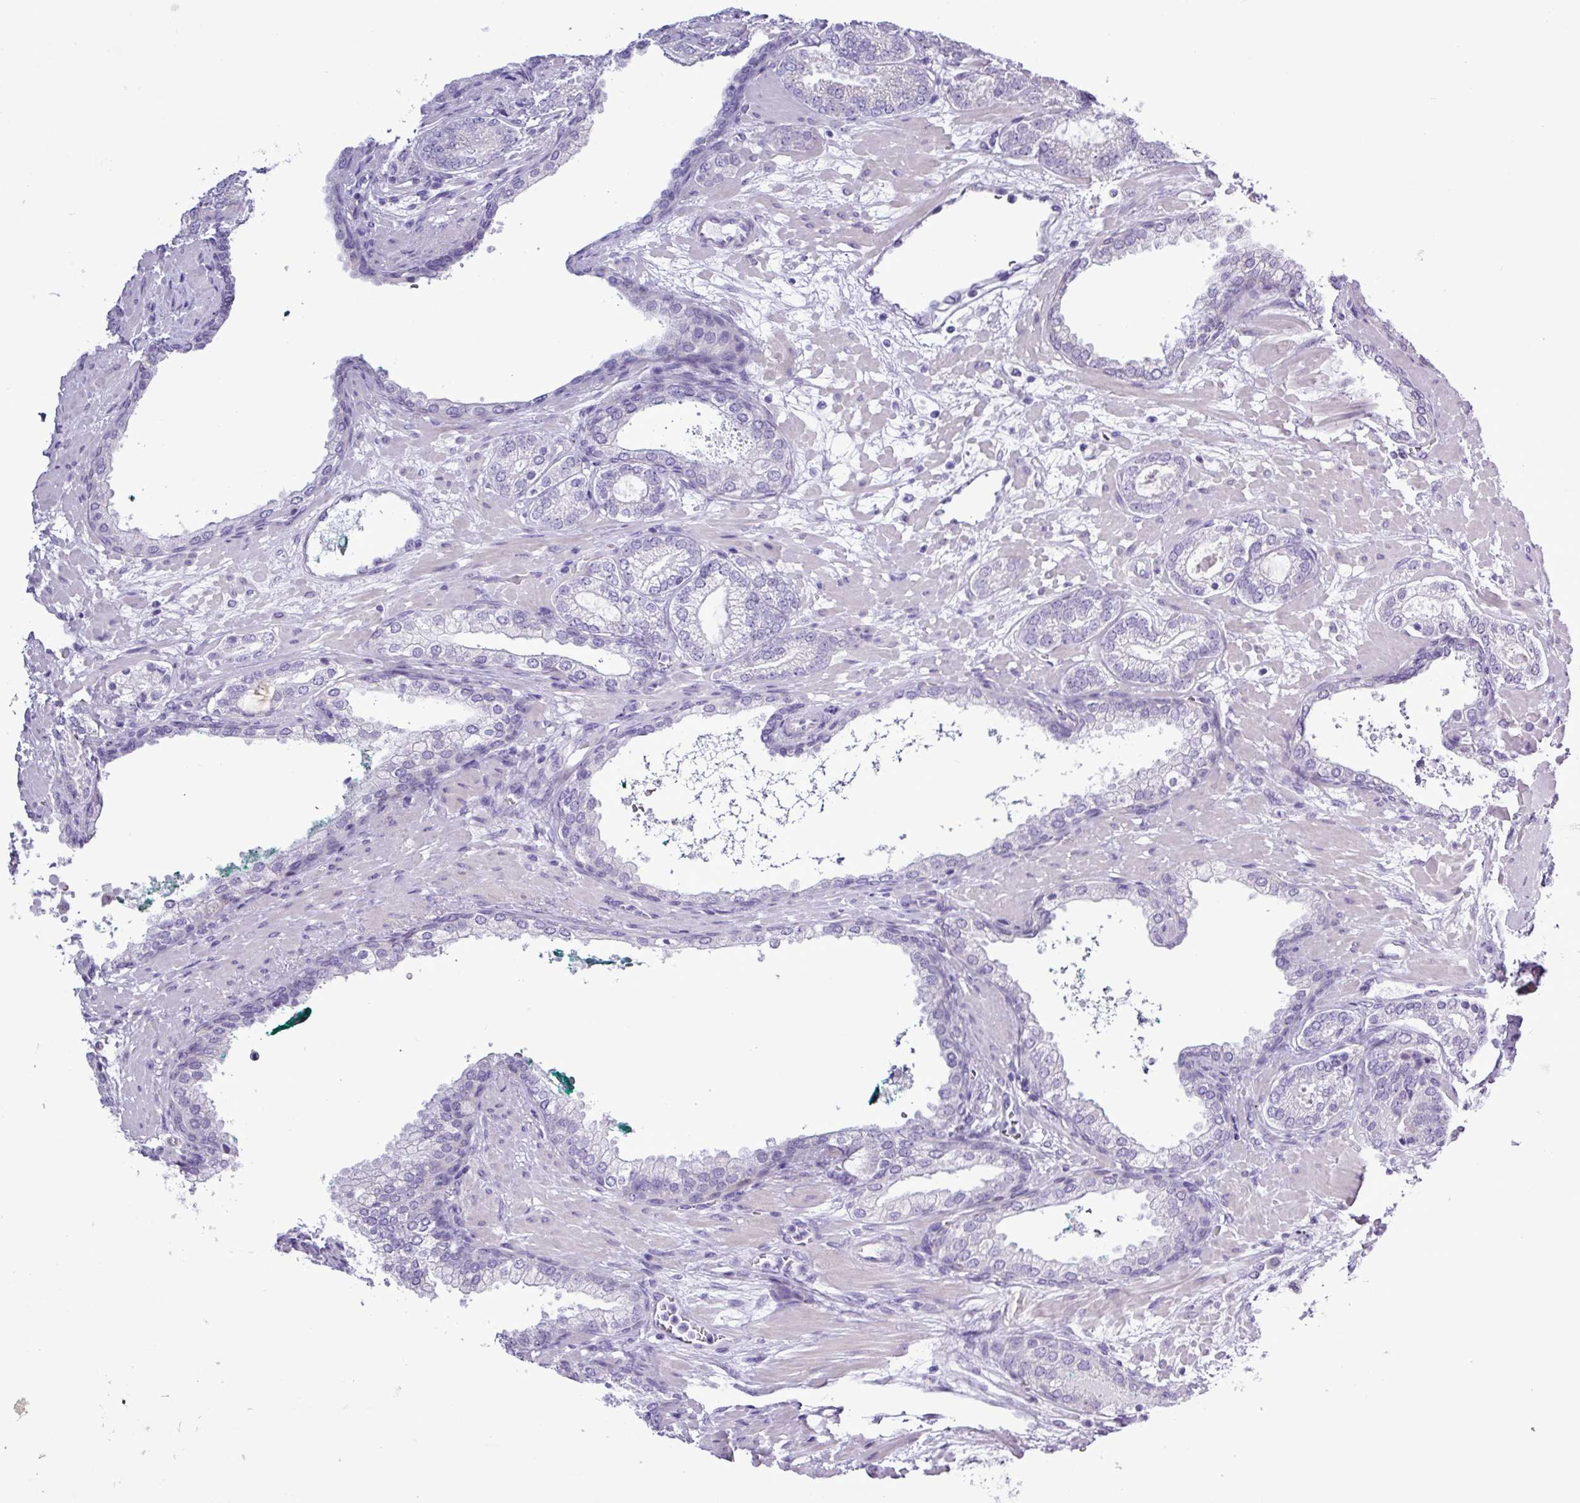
{"staining": {"intensity": "negative", "quantity": "none", "location": "none"}, "tissue": "prostate cancer", "cell_type": "Tumor cells", "image_type": "cancer", "snomed": [{"axis": "morphology", "description": "Adenocarcinoma, High grade"}, {"axis": "topography", "description": "Prostate"}], "caption": "Photomicrograph shows no protein positivity in tumor cells of prostate cancer (adenocarcinoma (high-grade)) tissue. (Brightfield microscopy of DAB immunohistochemistry (IHC) at high magnification).", "gene": "ALDH3A1", "patient": {"sex": "male", "age": 60}}